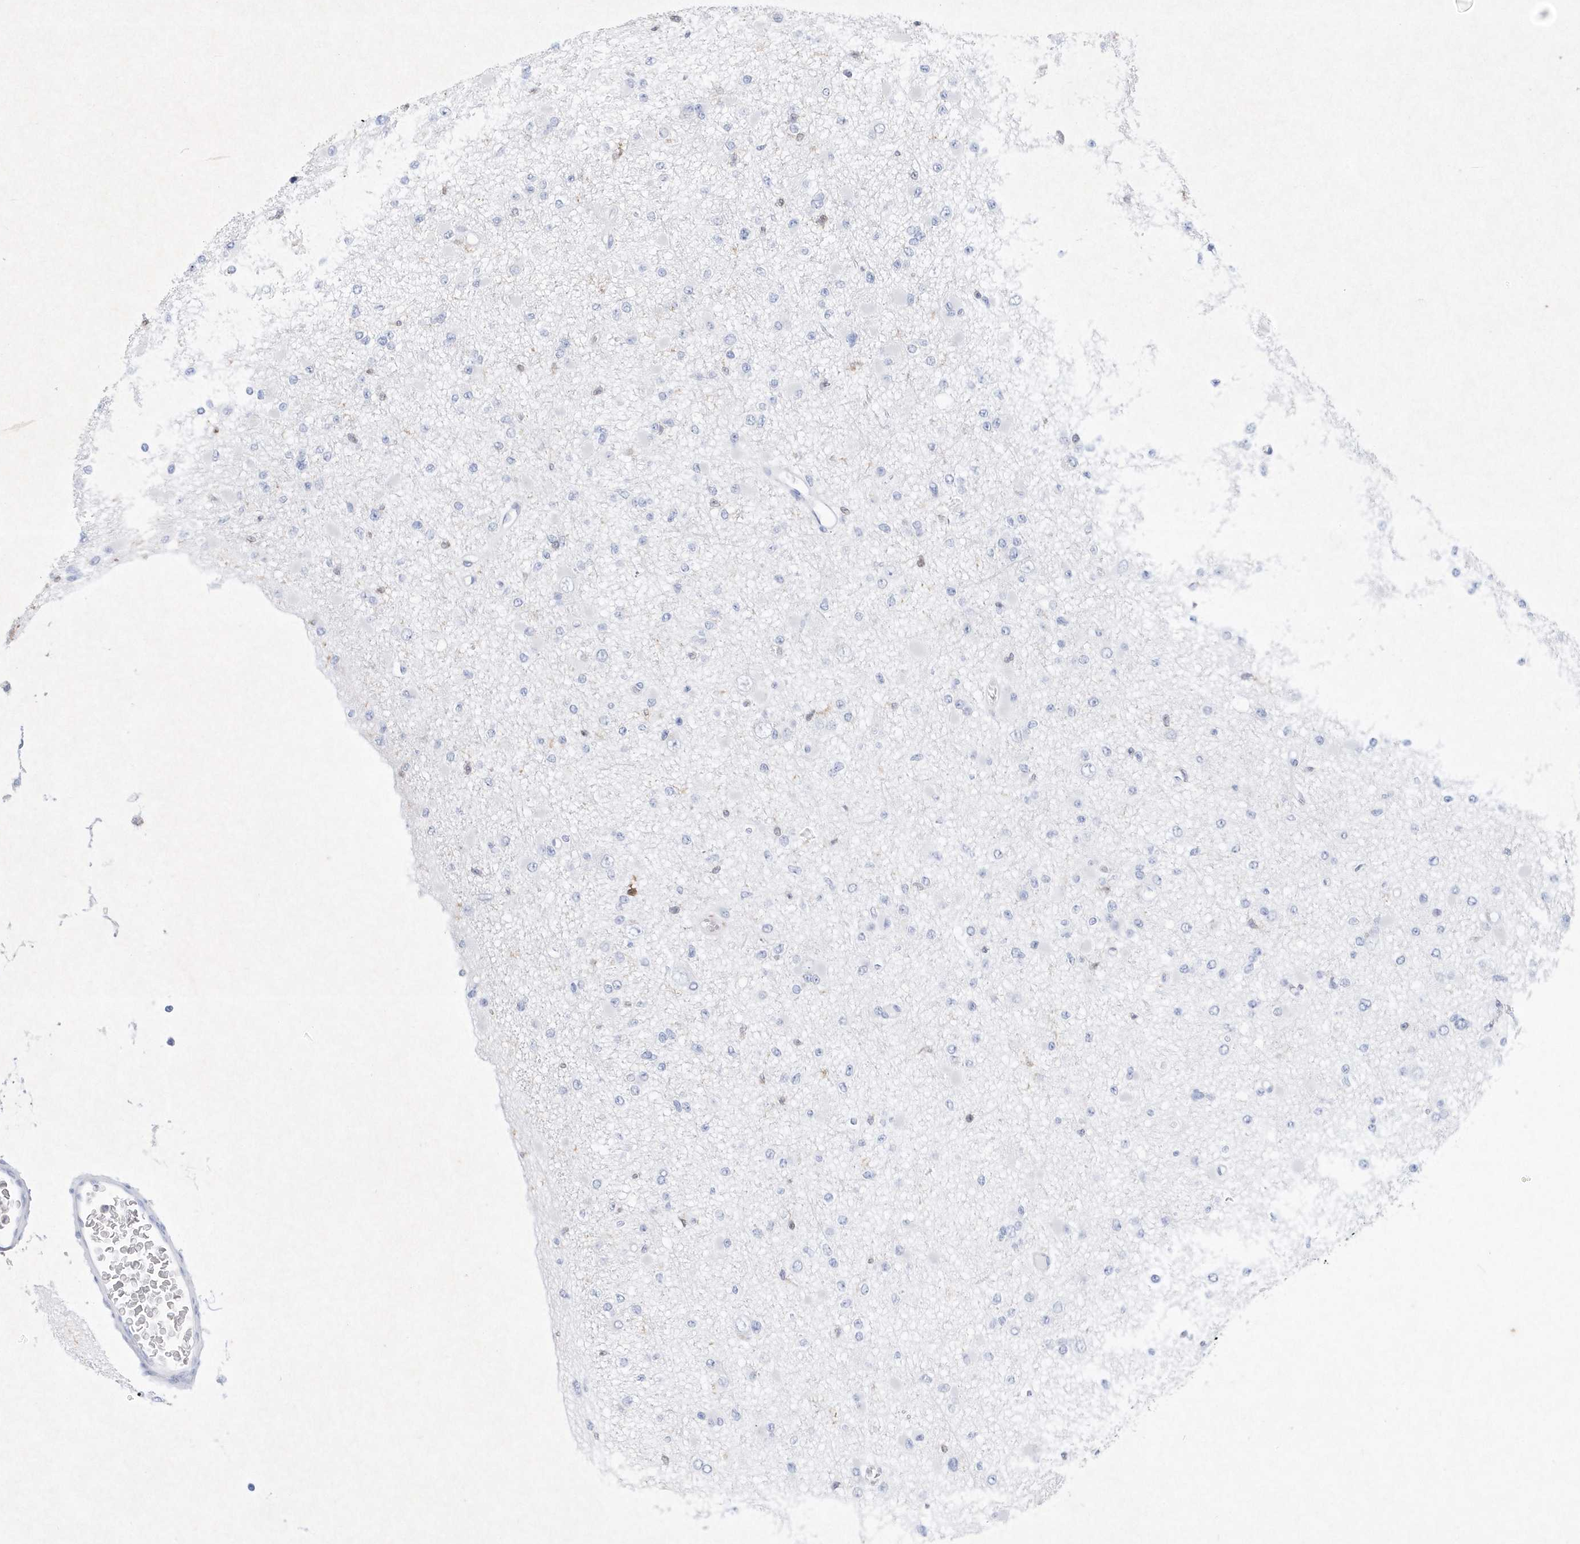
{"staining": {"intensity": "negative", "quantity": "none", "location": "none"}, "tissue": "glioma", "cell_type": "Tumor cells", "image_type": "cancer", "snomed": [{"axis": "morphology", "description": "Glioma, malignant, Low grade"}, {"axis": "topography", "description": "Brain"}], "caption": "This image is of malignant glioma (low-grade) stained with immunohistochemistry to label a protein in brown with the nuclei are counter-stained blue. There is no expression in tumor cells.", "gene": "BHLHA15", "patient": {"sex": "female", "age": 22}}